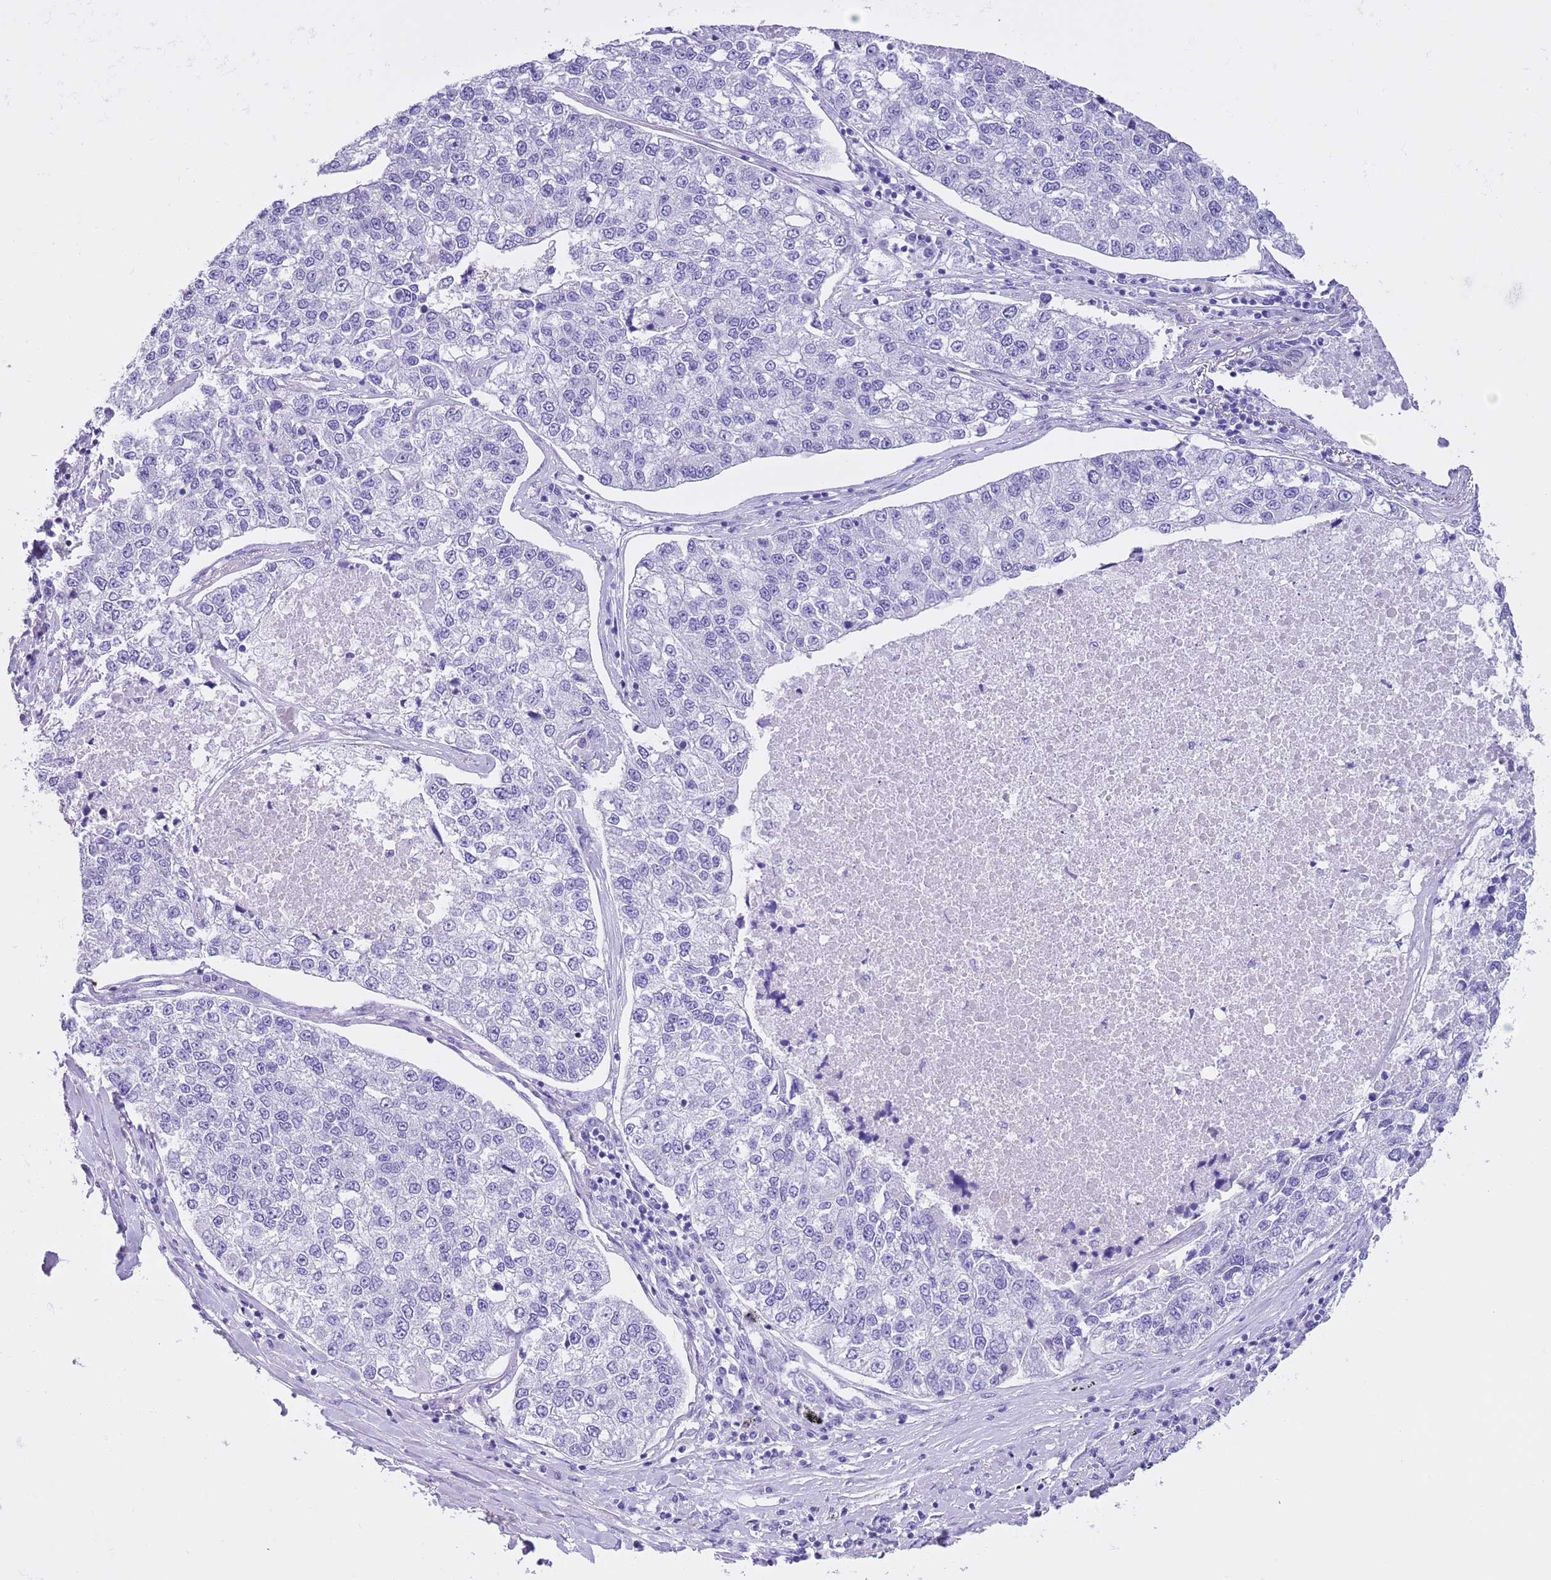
{"staining": {"intensity": "negative", "quantity": "none", "location": "none"}, "tissue": "lung cancer", "cell_type": "Tumor cells", "image_type": "cancer", "snomed": [{"axis": "morphology", "description": "Adenocarcinoma, NOS"}, {"axis": "topography", "description": "Lung"}], "caption": "Tumor cells show no significant positivity in lung cancer (adenocarcinoma).", "gene": "TMEM185B", "patient": {"sex": "male", "age": 49}}